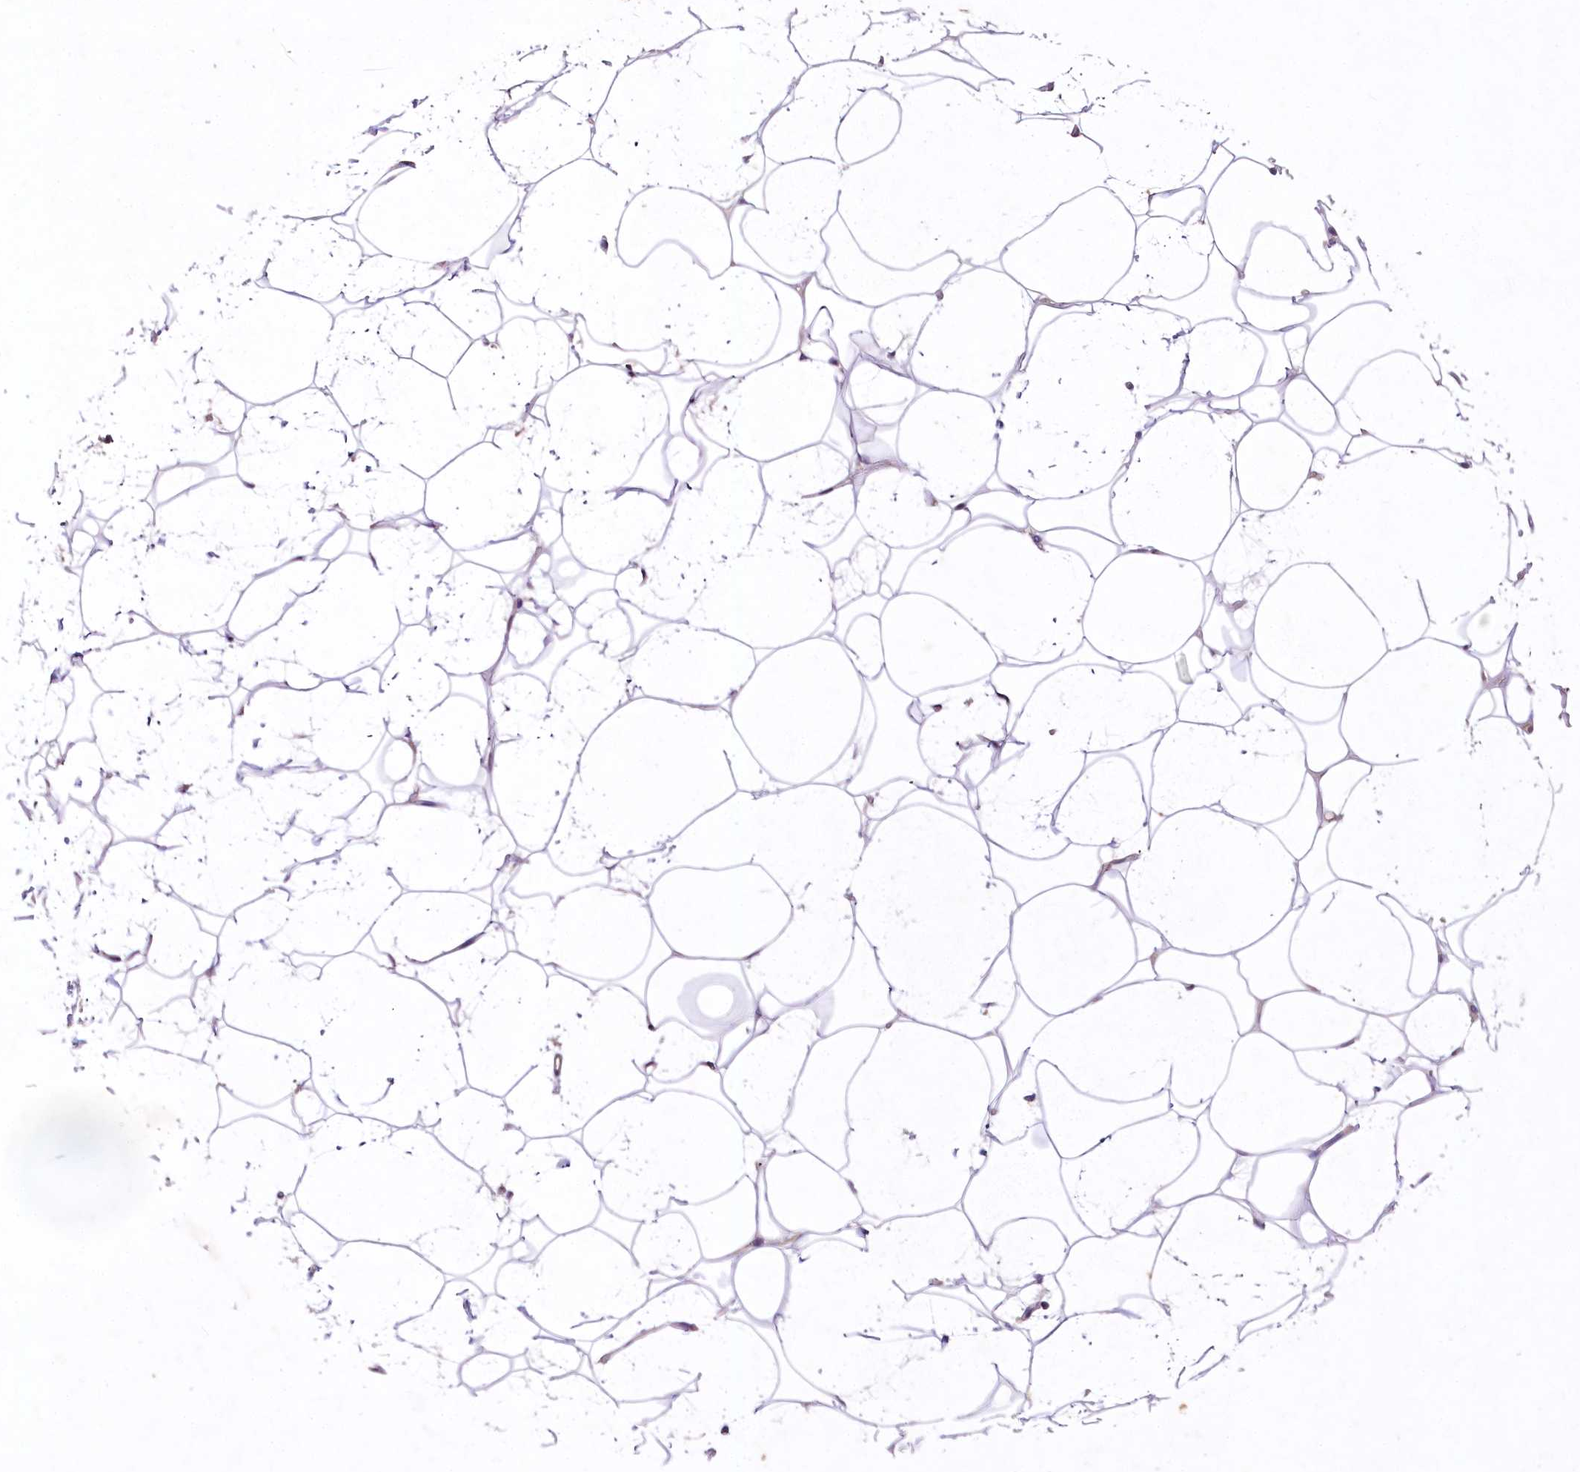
{"staining": {"intensity": "negative", "quantity": "none", "location": "none"}, "tissue": "adipose tissue", "cell_type": "Adipocytes", "image_type": "normal", "snomed": [{"axis": "morphology", "description": "Normal tissue, NOS"}, {"axis": "topography", "description": "Breast"}], "caption": "This is an immunohistochemistry (IHC) histopathology image of unremarkable adipose tissue. There is no positivity in adipocytes.", "gene": "ENPP1", "patient": {"sex": "female", "age": 26}}